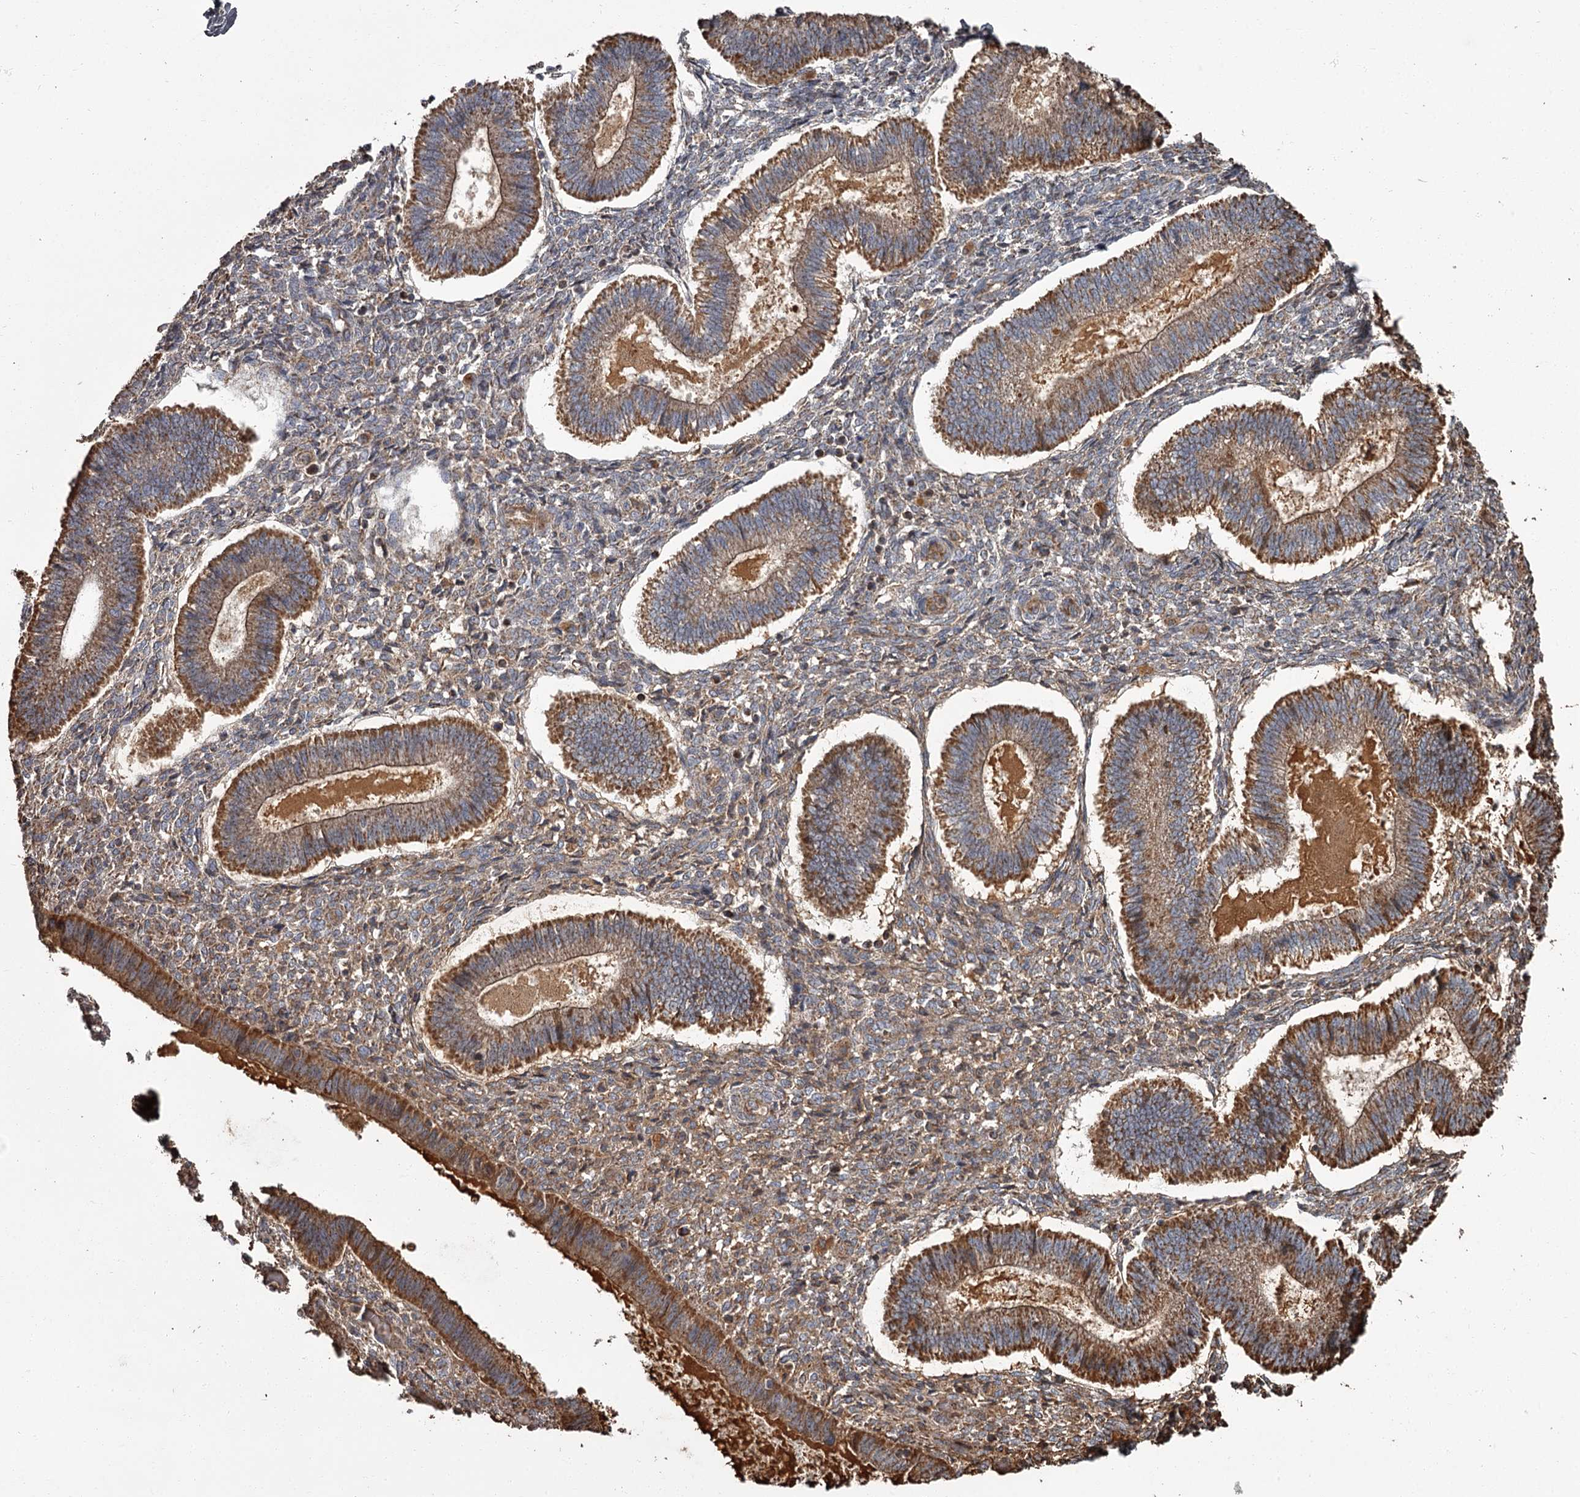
{"staining": {"intensity": "moderate", "quantity": "25%-75%", "location": "cytoplasmic/membranous"}, "tissue": "endometrium", "cell_type": "Cells in endometrial stroma", "image_type": "normal", "snomed": [{"axis": "morphology", "description": "Normal tissue, NOS"}, {"axis": "topography", "description": "Endometrium"}], "caption": "Unremarkable endometrium displays moderate cytoplasmic/membranous expression in approximately 25%-75% of cells in endometrial stroma, visualized by immunohistochemistry.", "gene": "THAP9", "patient": {"sex": "female", "age": 25}}